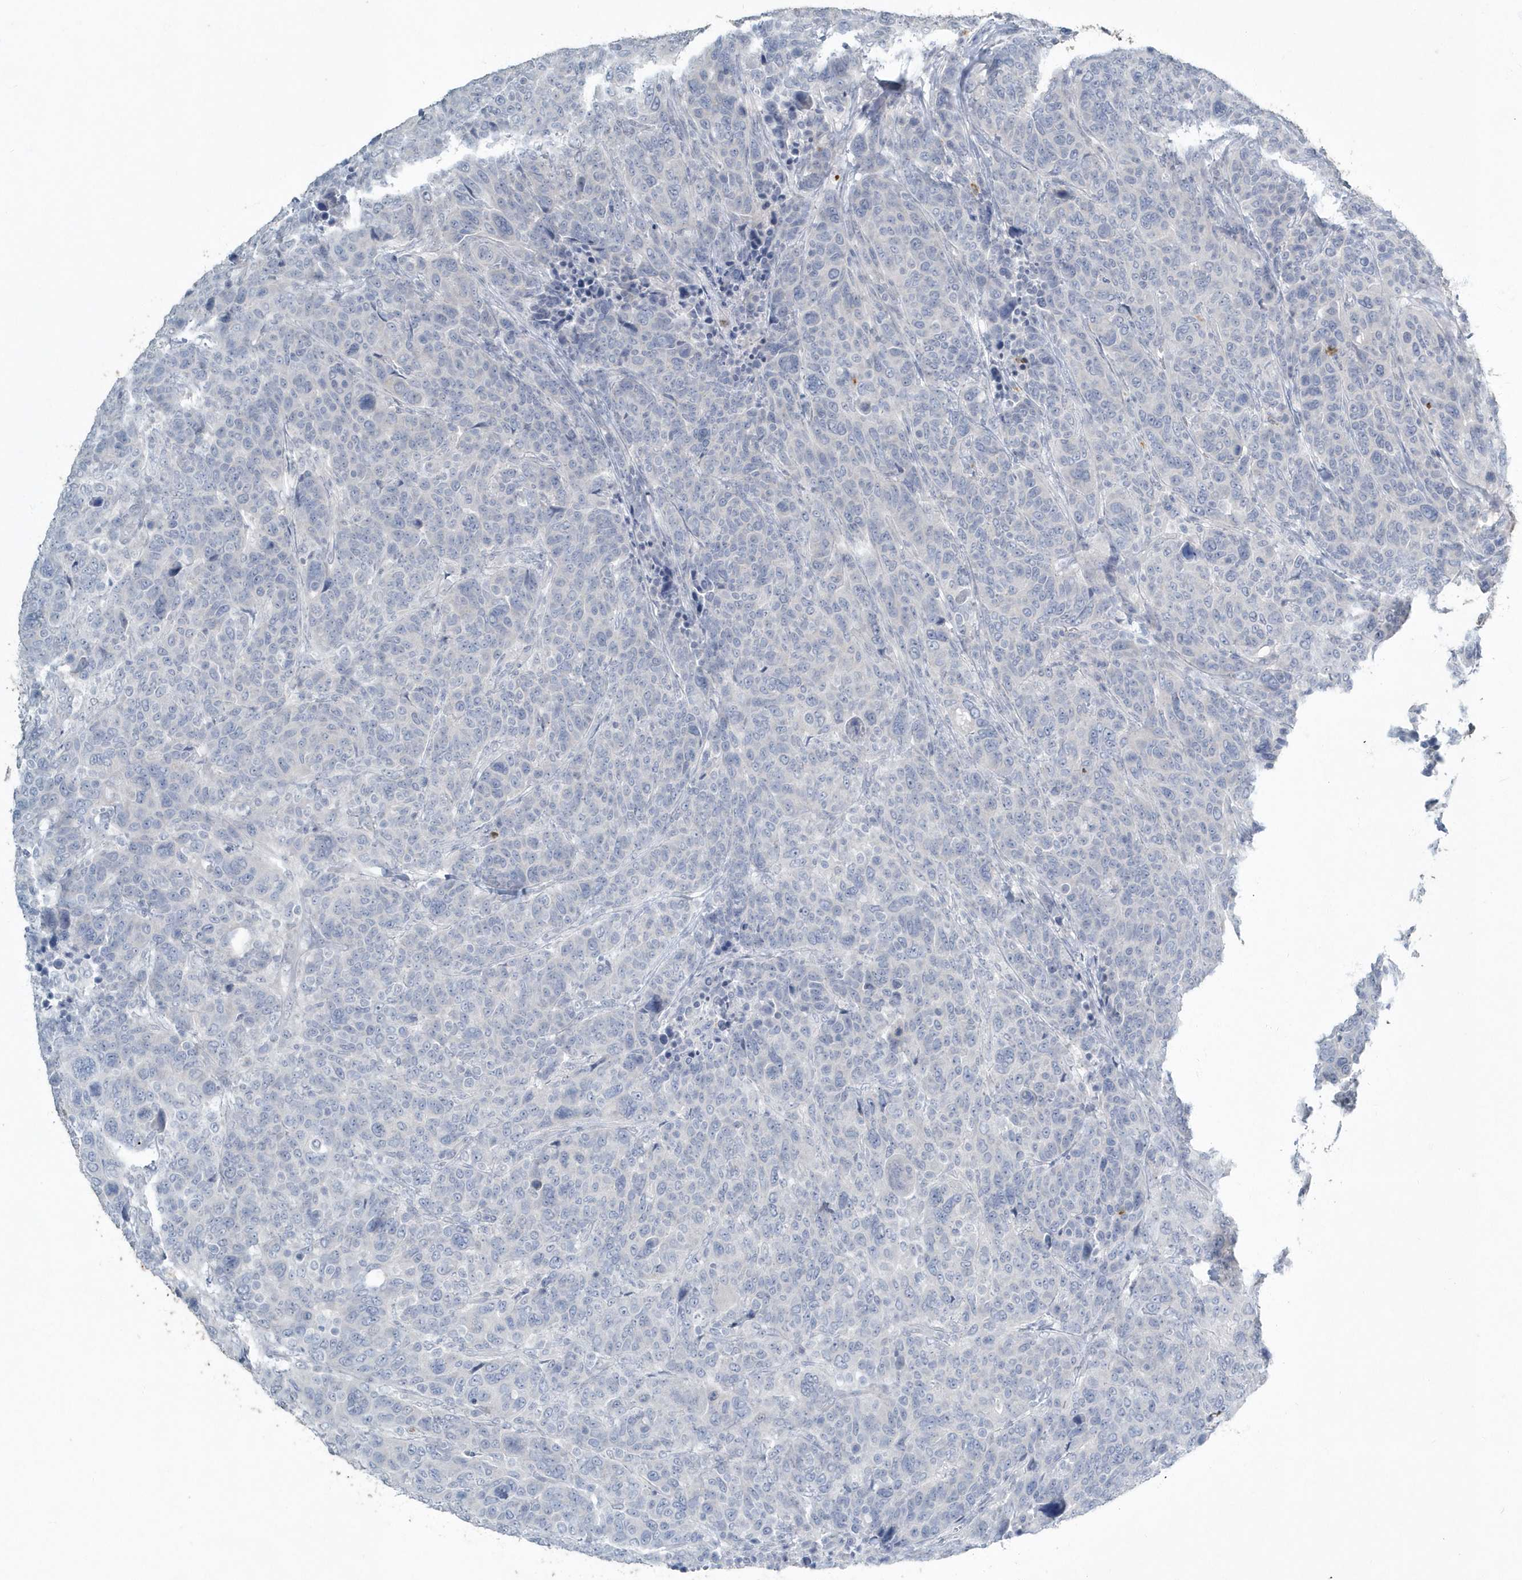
{"staining": {"intensity": "negative", "quantity": "none", "location": "none"}, "tissue": "breast cancer", "cell_type": "Tumor cells", "image_type": "cancer", "snomed": [{"axis": "morphology", "description": "Duct carcinoma"}, {"axis": "topography", "description": "Breast"}], "caption": "IHC histopathology image of breast invasive ductal carcinoma stained for a protein (brown), which displays no positivity in tumor cells.", "gene": "MYOT", "patient": {"sex": "female", "age": 37}}